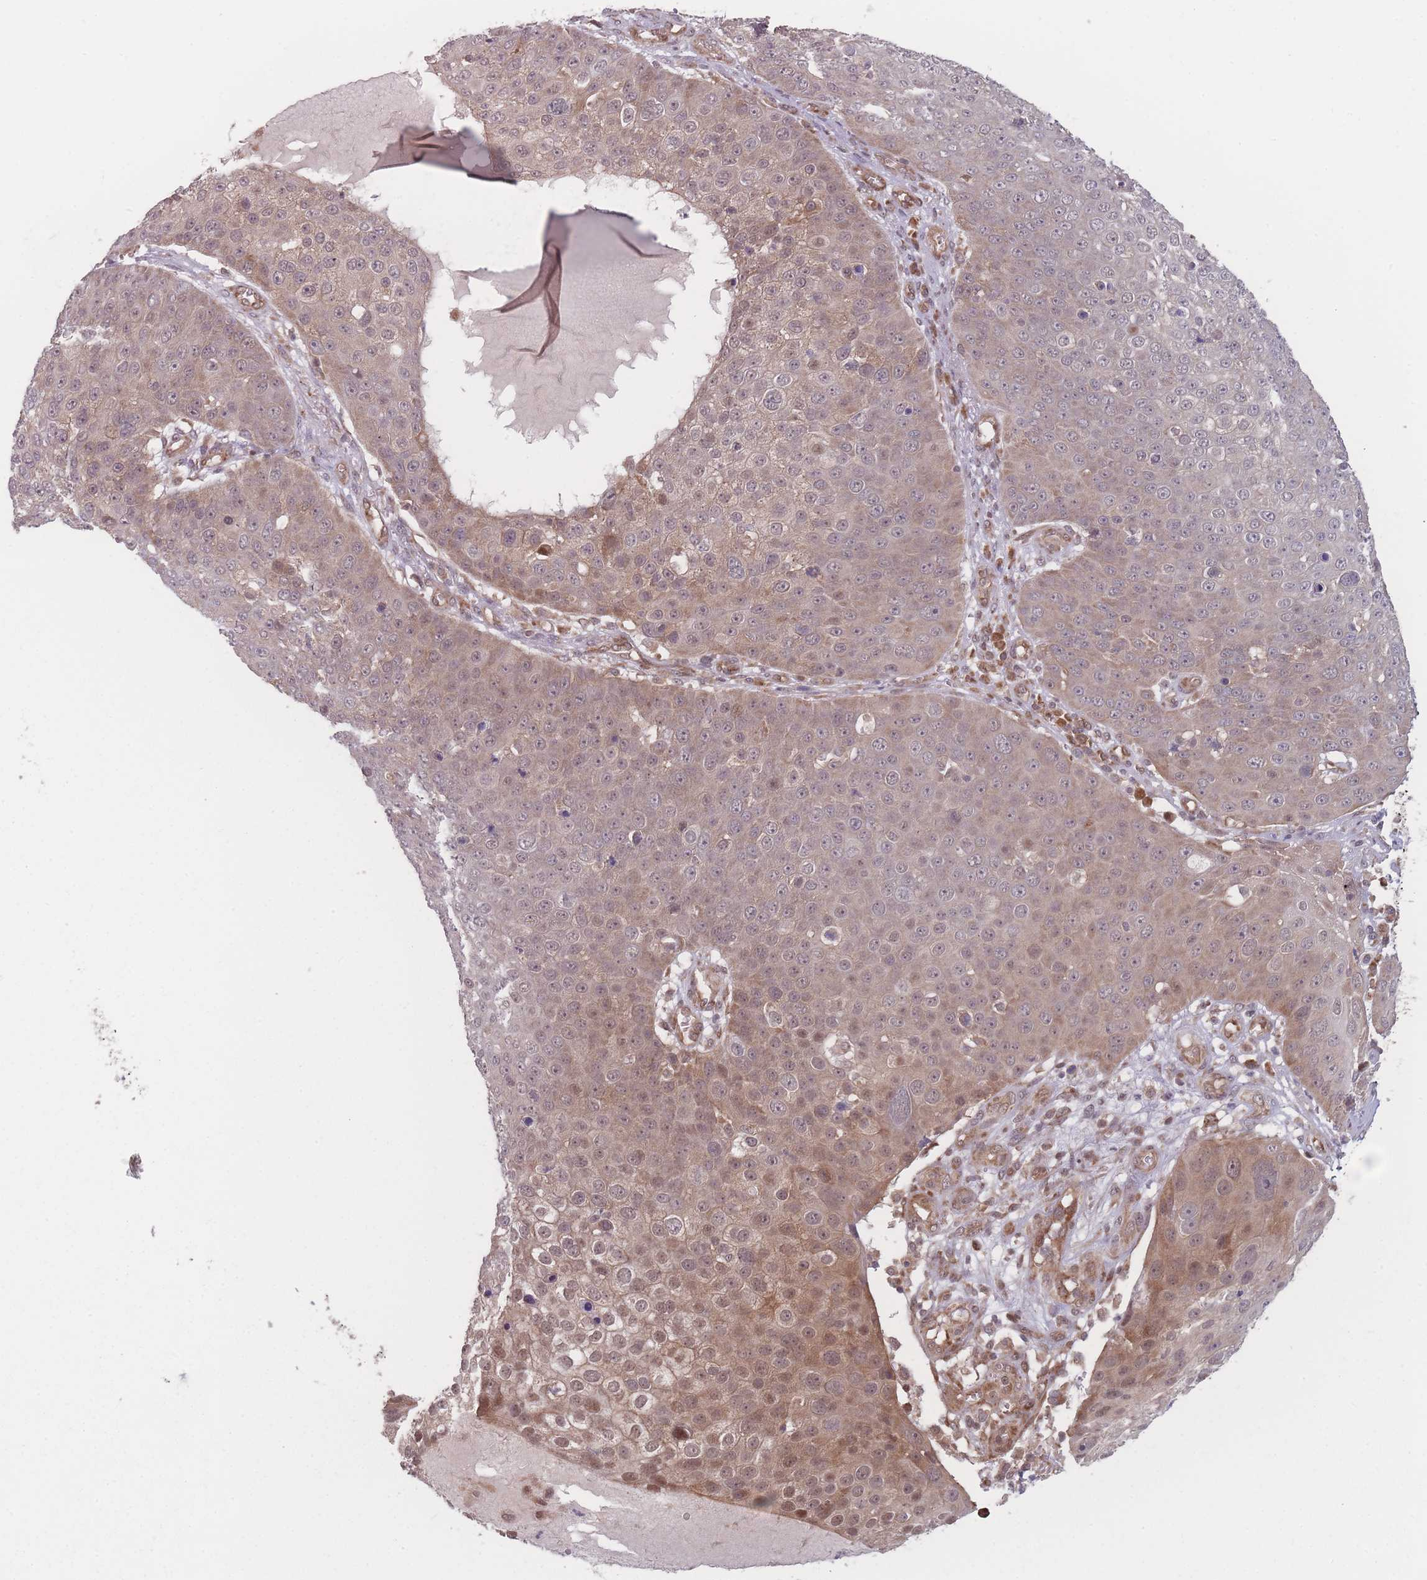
{"staining": {"intensity": "moderate", "quantity": "25%-75%", "location": "cytoplasmic/membranous,nuclear"}, "tissue": "skin cancer", "cell_type": "Tumor cells", "image_type": "cancer", "snomed": [{"axis": "morphology", "description": "Squamous cell carcinoma, NOS"}, {"axis": "topography", "description": "Skin"}], "caption": "Moderate cytoplasmic/membranous and nuclear expression for a protein is appreciated in about 25%-75% of tumor cells of squamous cell carcinoma (skin) using IHC.", "gene": "RPS18", "patient": {"sex": "male", "age": 71}}